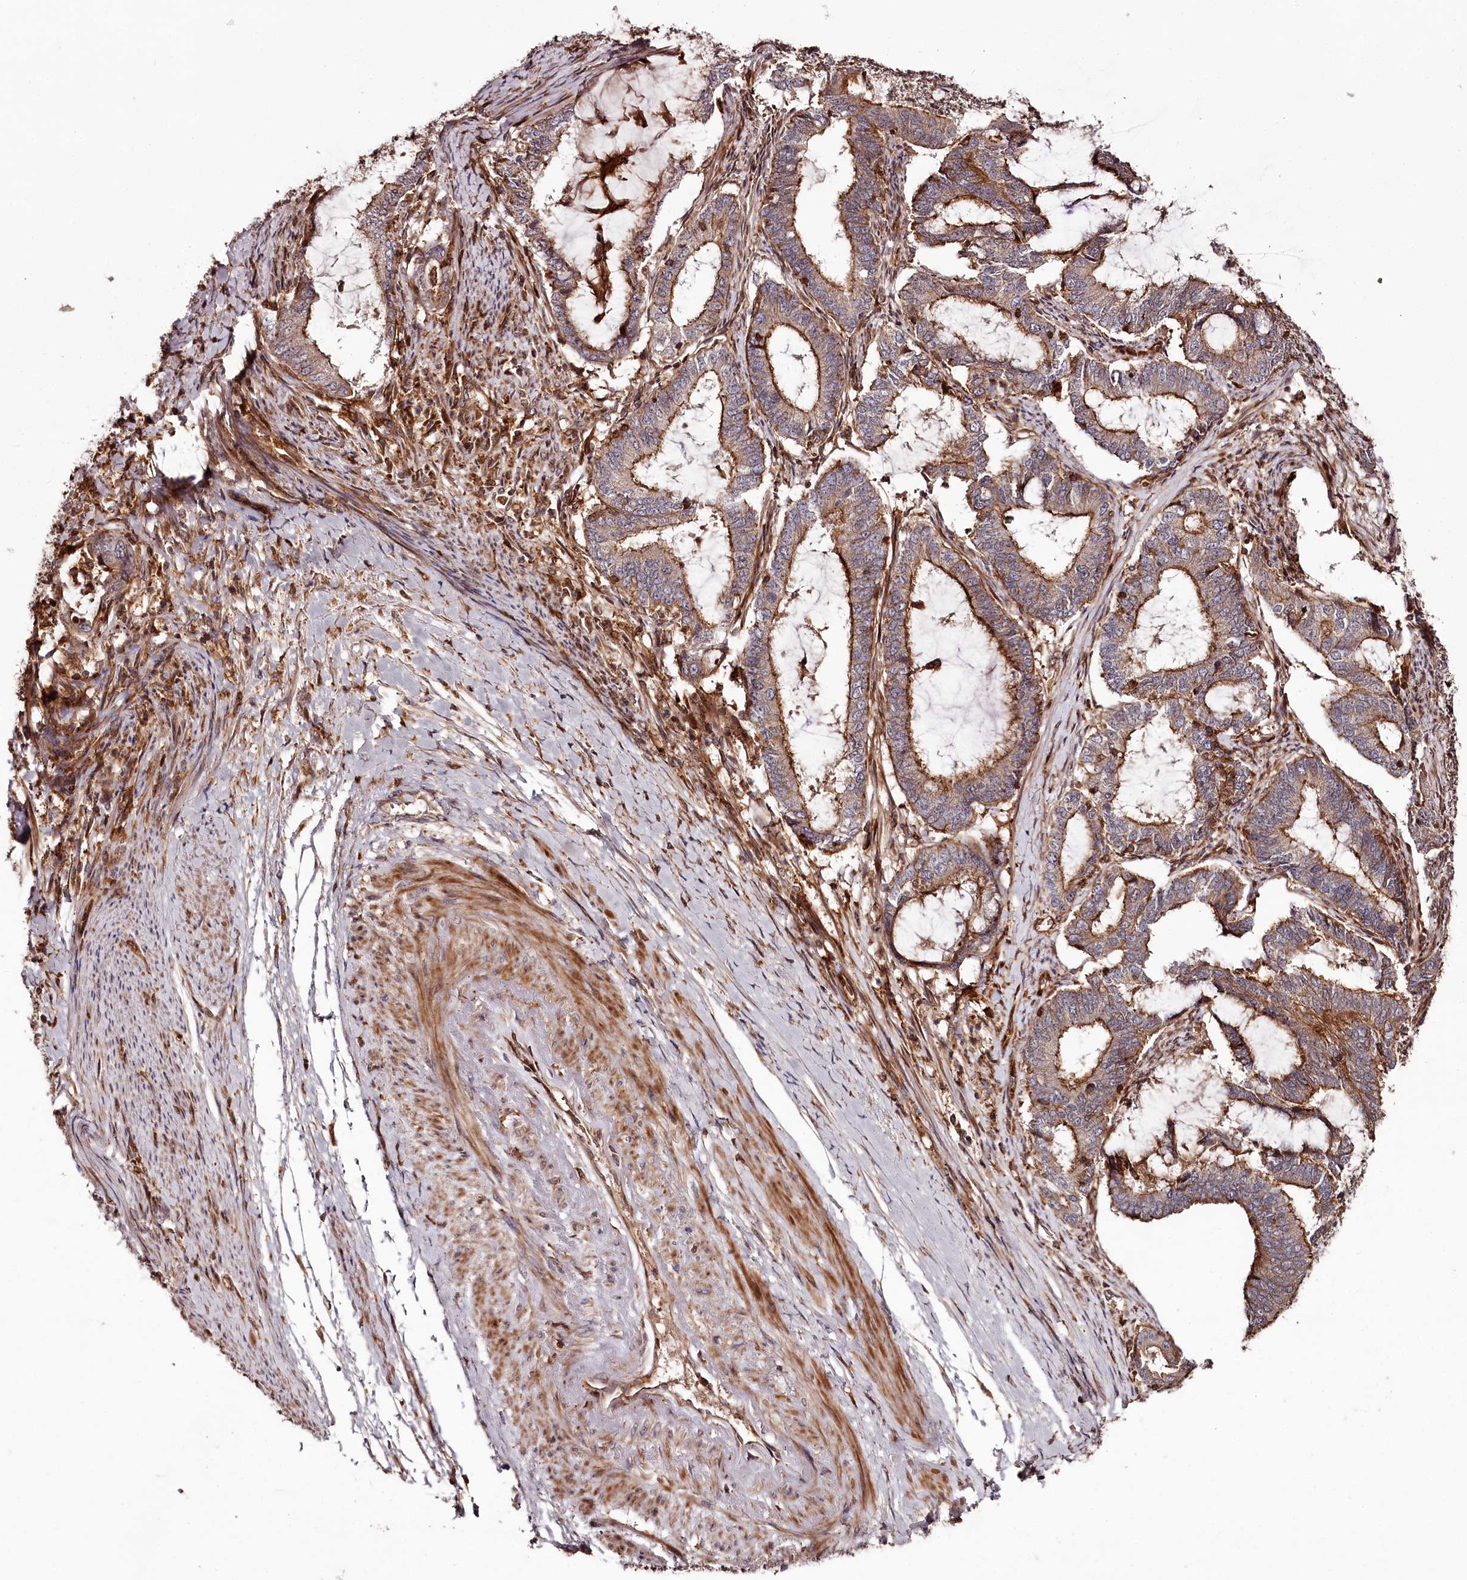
{"staining": {"intensity": "moderate", "quantity": ">75%", "location": "cytoplasmic/membranous"}, "tissue": "endometrial cancer", "cell_type": "Tumor cells", "image_type": "cancer", "snomed": [{"axis": "morphology", "description": "Adenocarcinoma, NOS"}, {"axis": "topography", "description": "Endometrium"}], "caption": "There is medium levels of moderate cytoplasmic/membranous expression in tumor cells of adenocarcinoma (endometrial), as demonstrated by immunohistochemical staining (brown color).", "gene": "KIF14", "patient": {"sex": "female", "age": 51}}